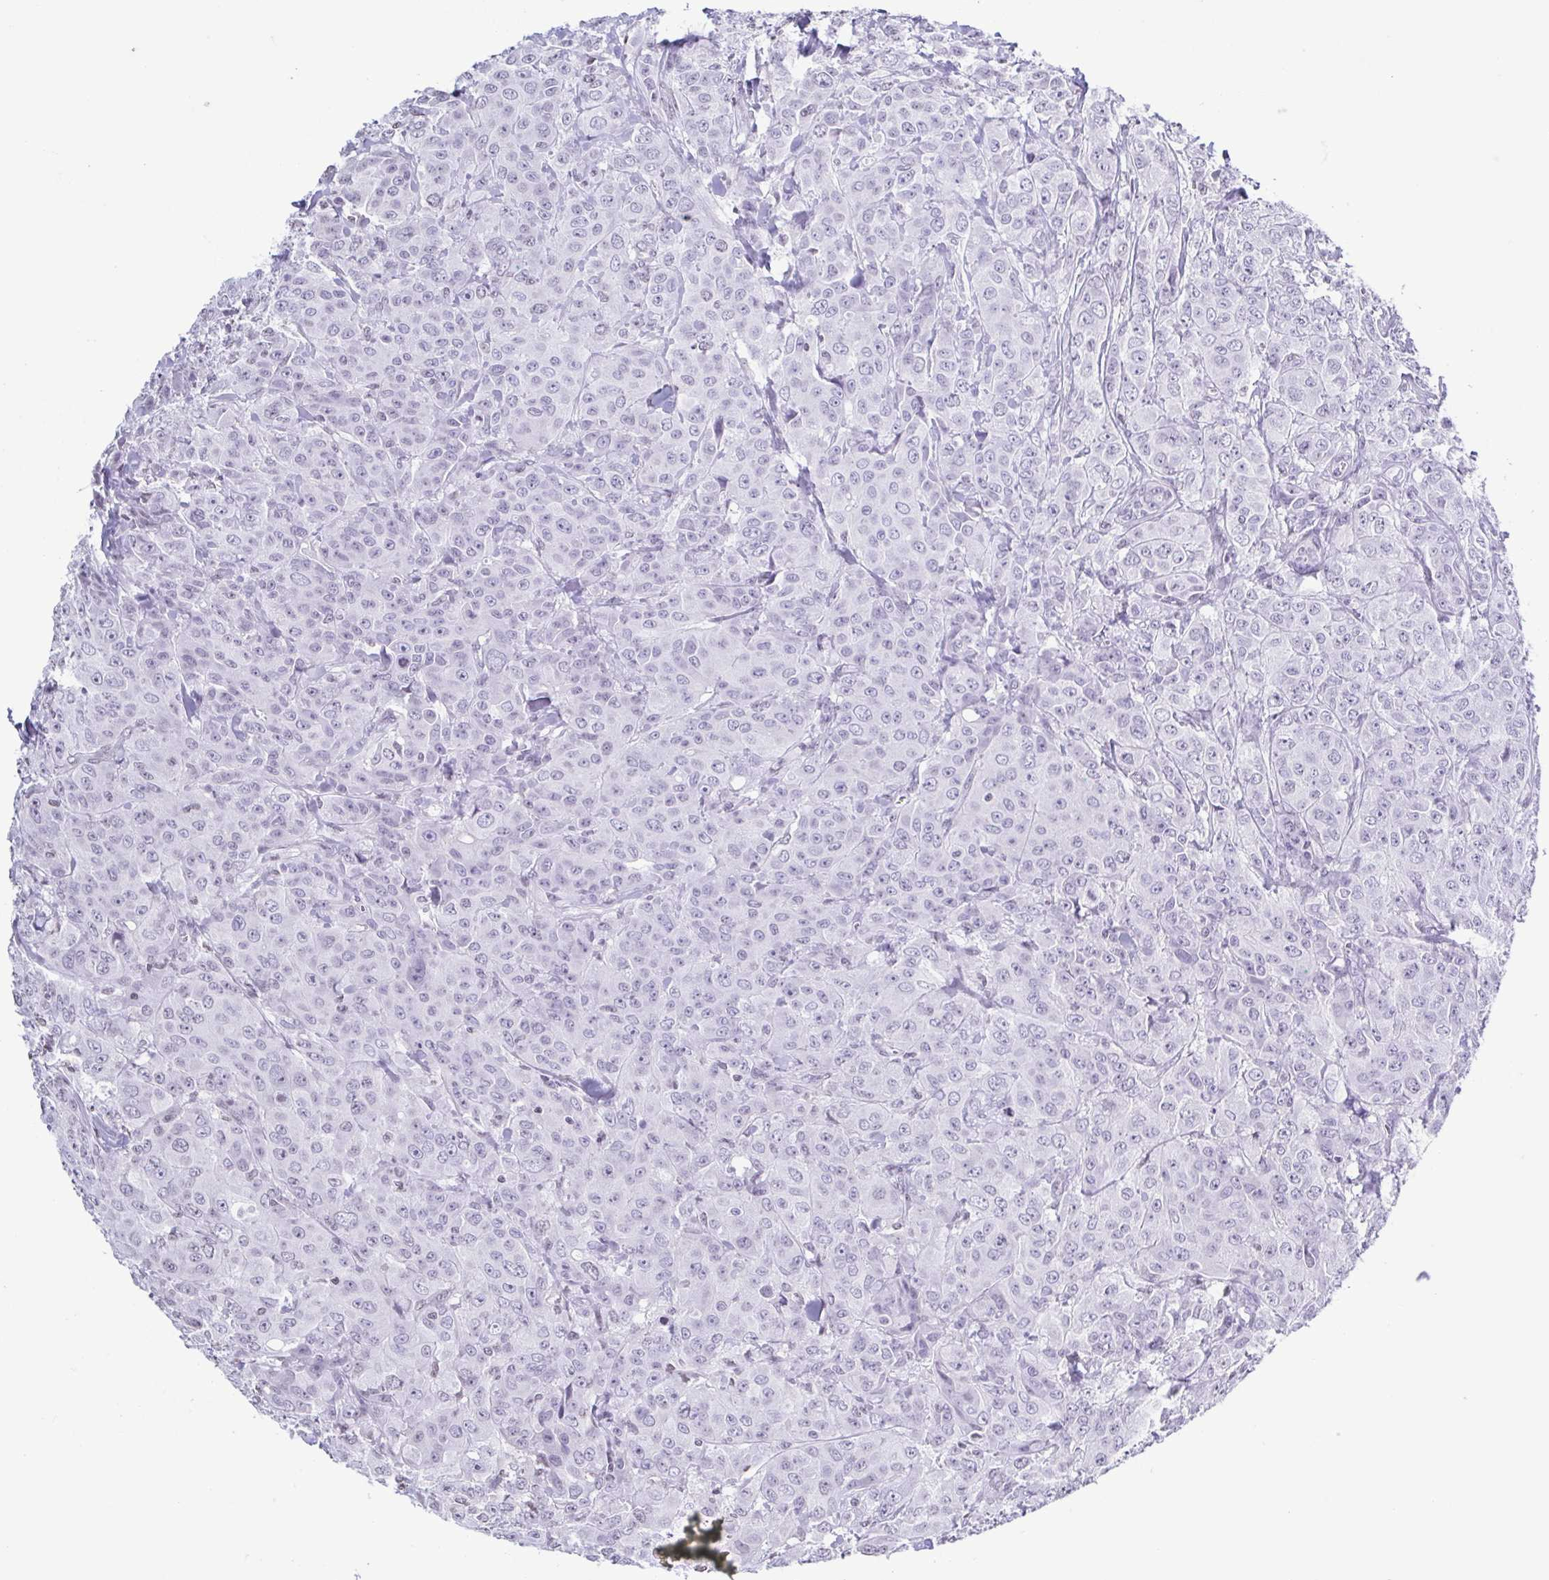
{"staining": {"intensity": "negative", "quantity": "none", "location": "none"}, "tissue": "breast cancer", "cell_type": "Tumor cells", "image_type": "cancer", "snomed": [{"axis": "morphology", "description": "Normal tissue, NOS"}, {"axis": "morphology", "description": "Duct carcinoma"}, {"axis": "topography", "description": "Breast"}], "caption": "There is no significant staining in tumor cells of intraductal carcinoma (breast). The staining is performed using DAB (3,3'-diaminobenzidine) brown chromogen with nuclei counter-stained in using hematoxylin.", "gene": "VCY1B", "patient": {"sex": "female", "age": 43}}